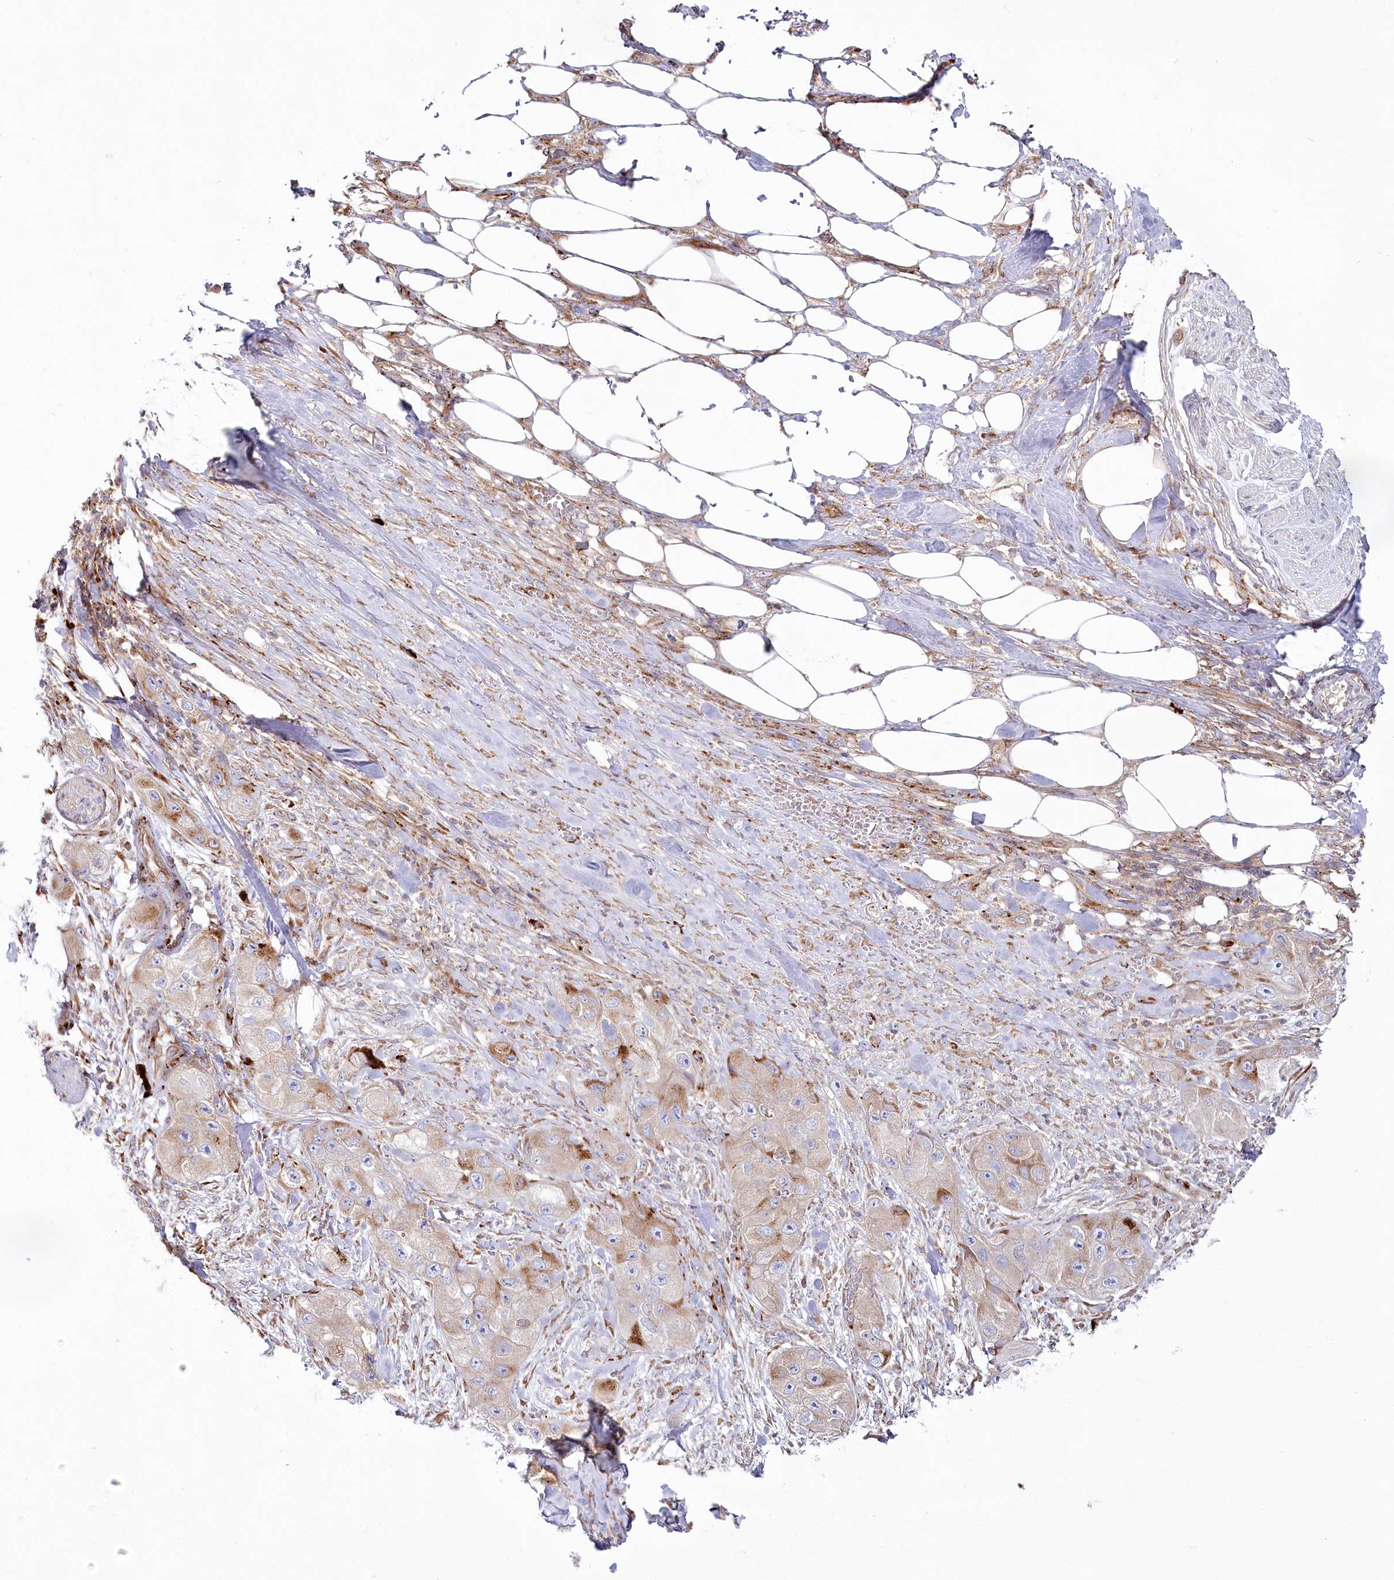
{"staining": {"intensity": "moderate", "quantity": "<25%", "location": "cytoplasmic/membranous"}, "tissue": "skin cancer", "cell_type": "Tumor cells", "image_type": "cancer", "snomed": [{"axis": "morphology", "description": "Squamous cell carcinoma, NOS"}, {"axis": "topography", "description": "Skin"}, {"axis": "topography", "description": "Subcutis"}], "caption": "Protein expression analysis of squamous cell carcinoma (skin) shows moderate cytoplasmic/membranous staining in about <25% of tumor cells.", "gene": "POGLUT1", "patient": {"sex": "male", "age": 73}}